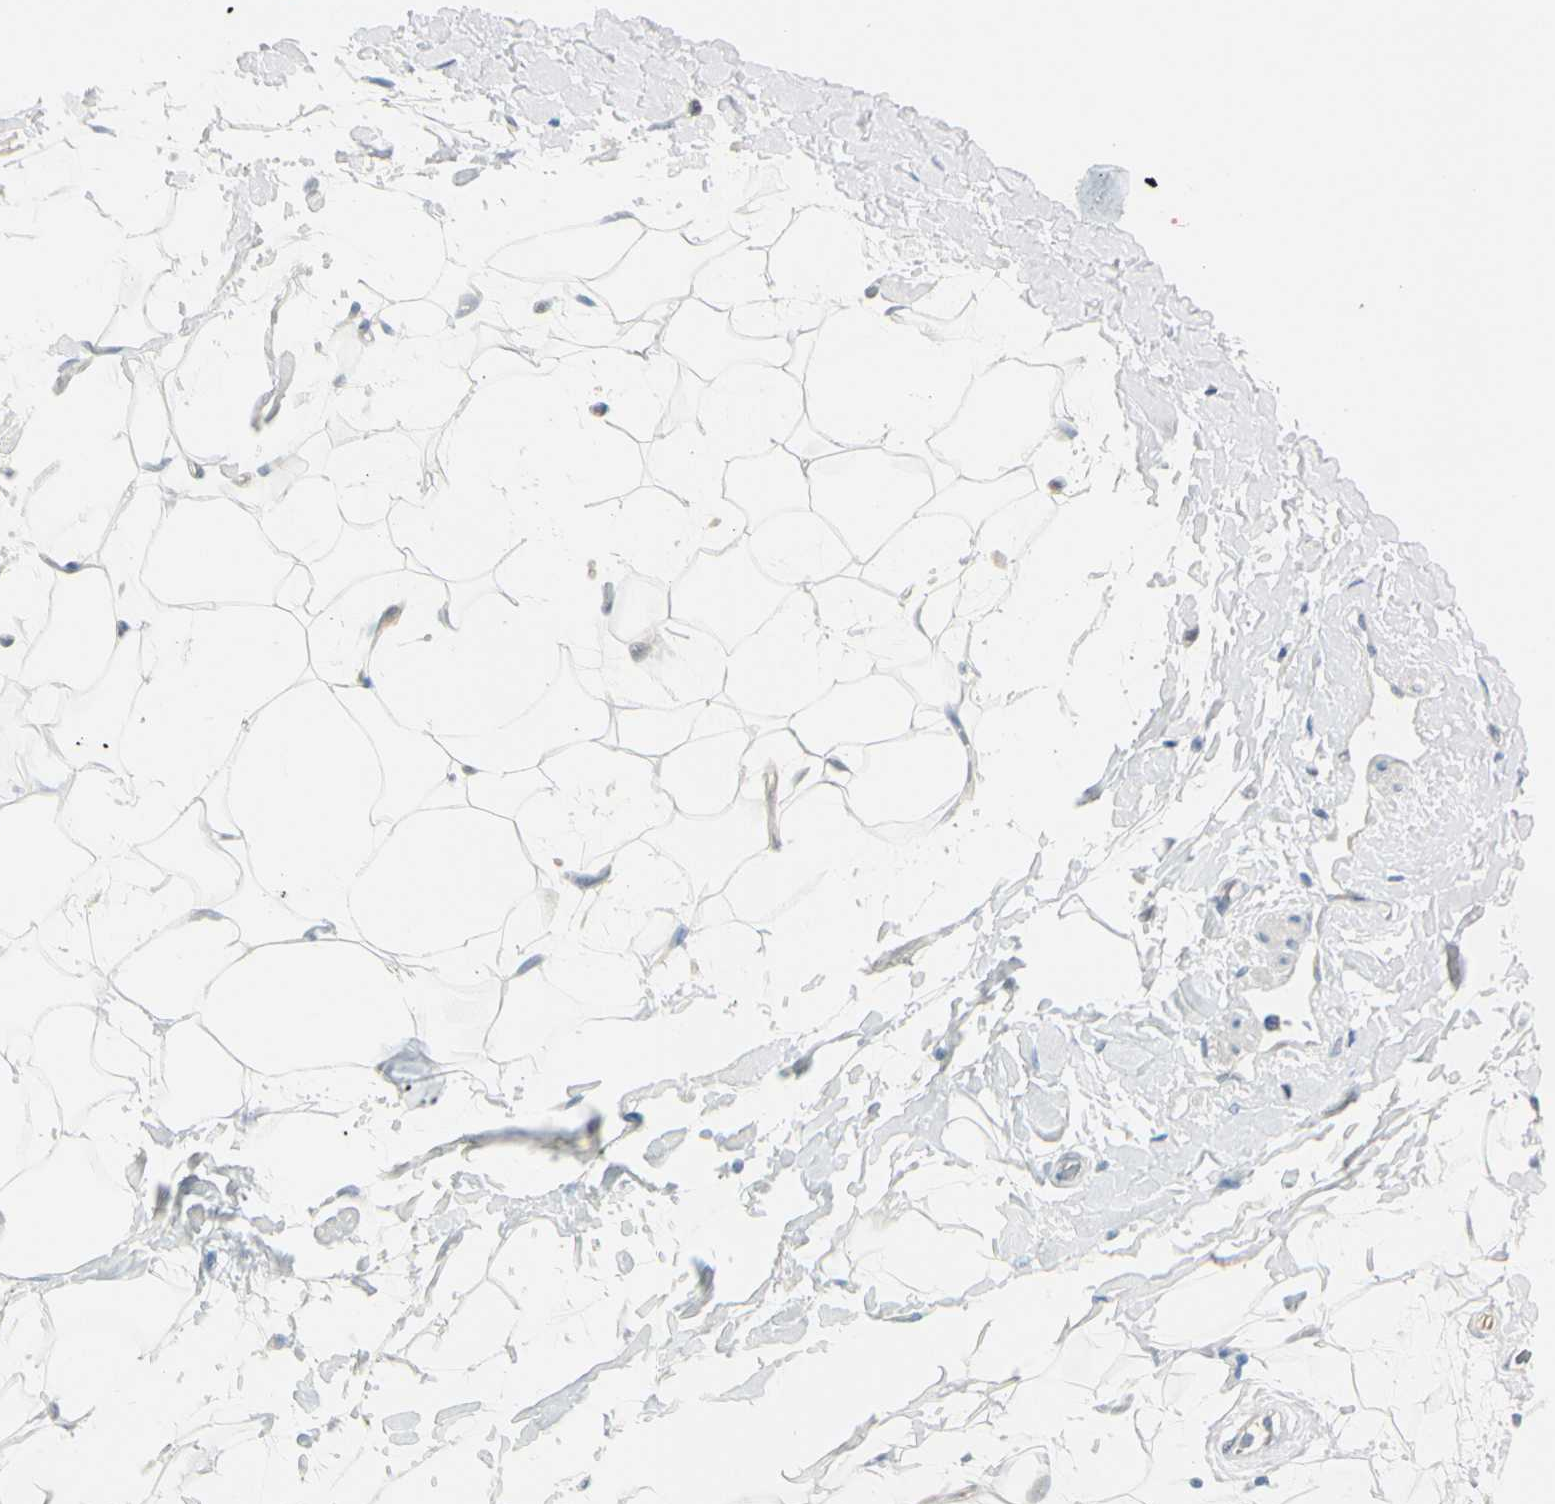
{"staining": {"intensity": "negative", "quantity": "none", "location": "none"}, "tissue": "adipose tissue", "cell_type": "Adipocytes", "image_type": "normal", "snomed": [{"axis": "morphology", "description": "Normal tissue, NOS"}, {"axis": "topography", "description": "Soft tissue"}], "caption": "A photomicrograph of adipose tissue stained for a protein reveals no brown staining in adipocytes.", "gene": "ASB9", "patient": {"sex": "male", "age": 72}}